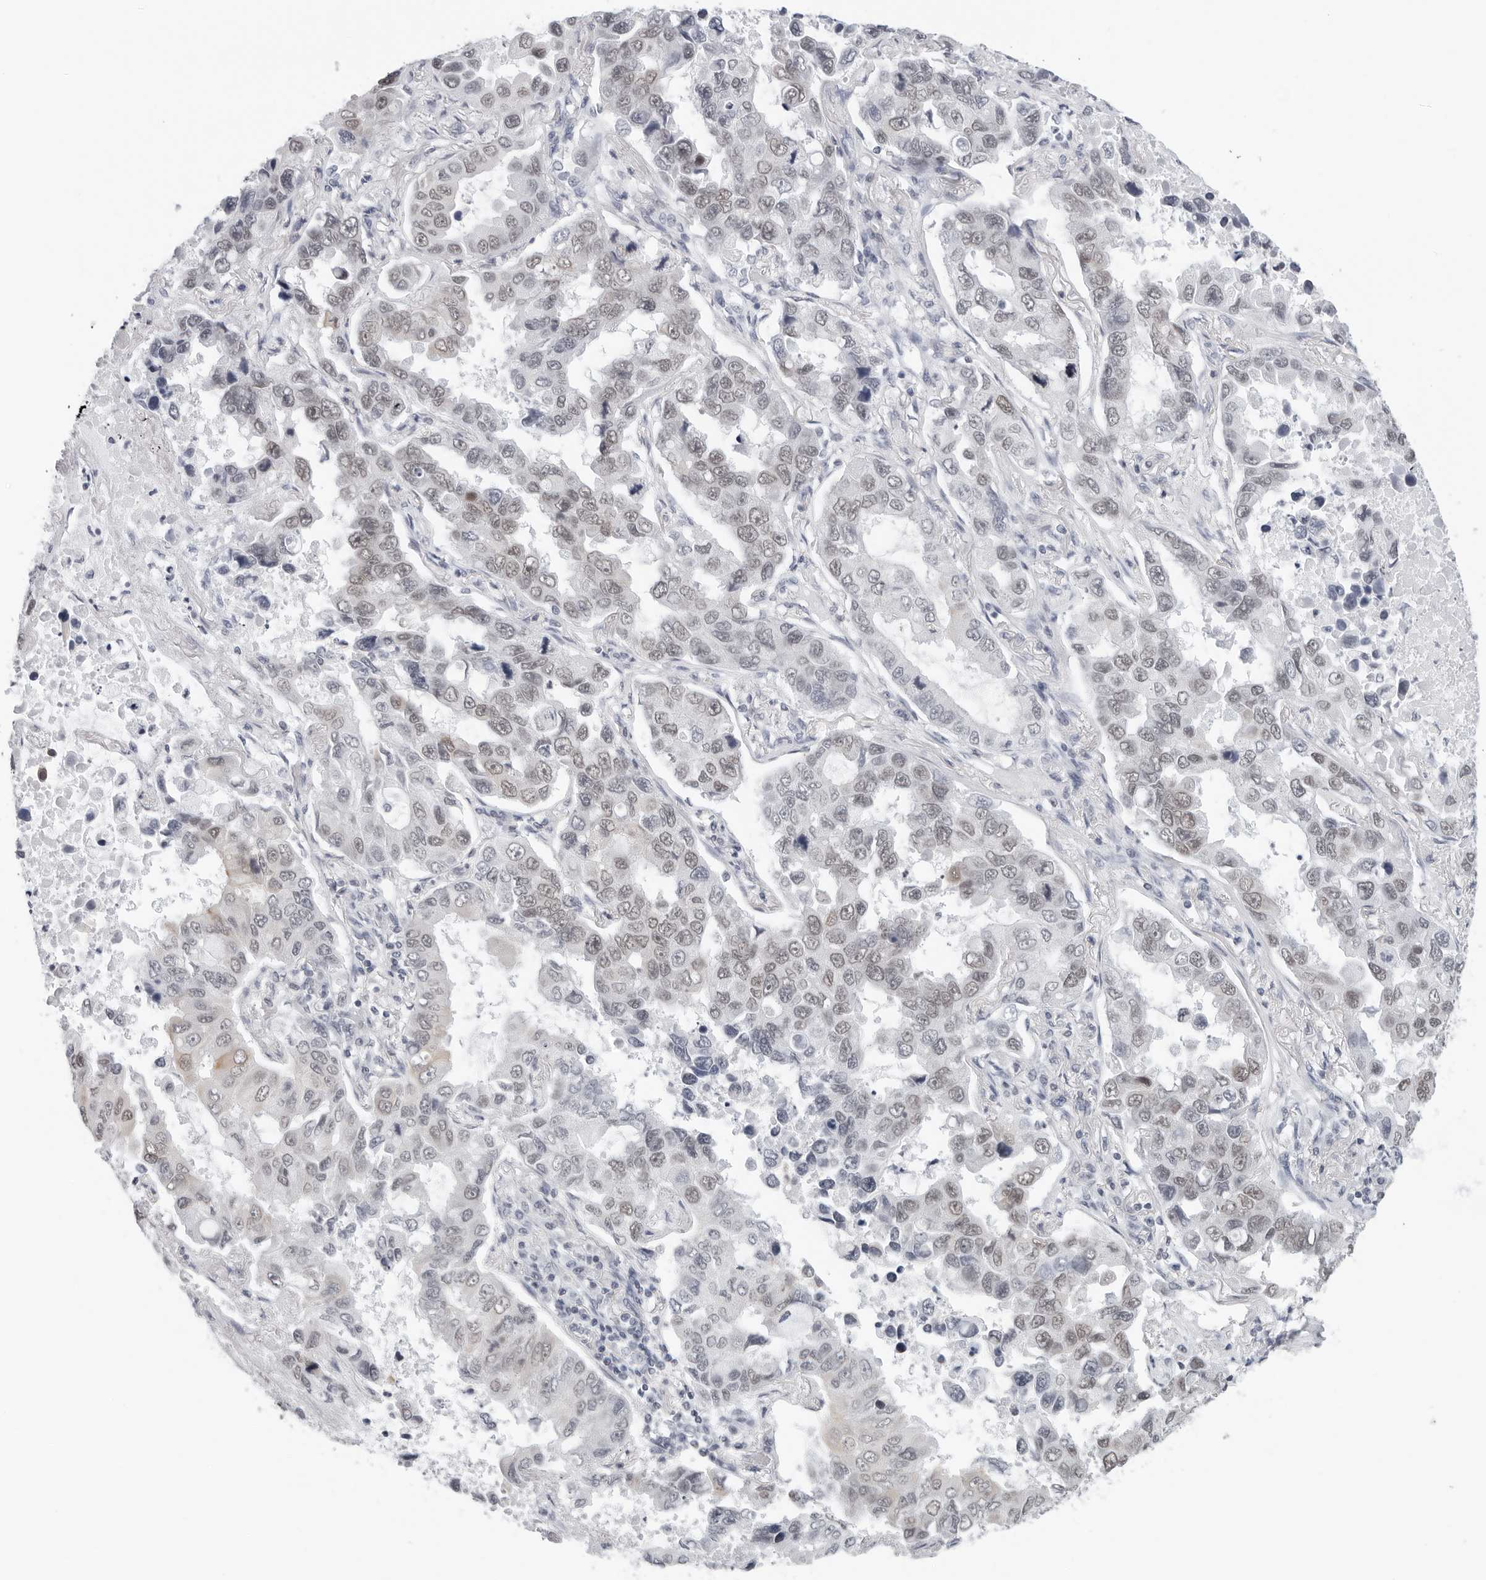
{"staining": {"intensity": "weak", "quantity": ">75%", "location": "nuclear"}, "tissue": "lung cancer", "cell_type": "Tumor cells", "image_type": "cancer", "snomed": [{"axis": "morphology", "description": "Adenocarcinoma, NOS"}, {"axis": "topography", "description": "Lung"}], "caption": "About >75% of tumor cells in human adenocarcinoma (lung) display weak nuclear protein staining as visualized by brown immunohistochemical staining.", "gene": "FLG2", "patient": {"sex": "male", "age": 64}}